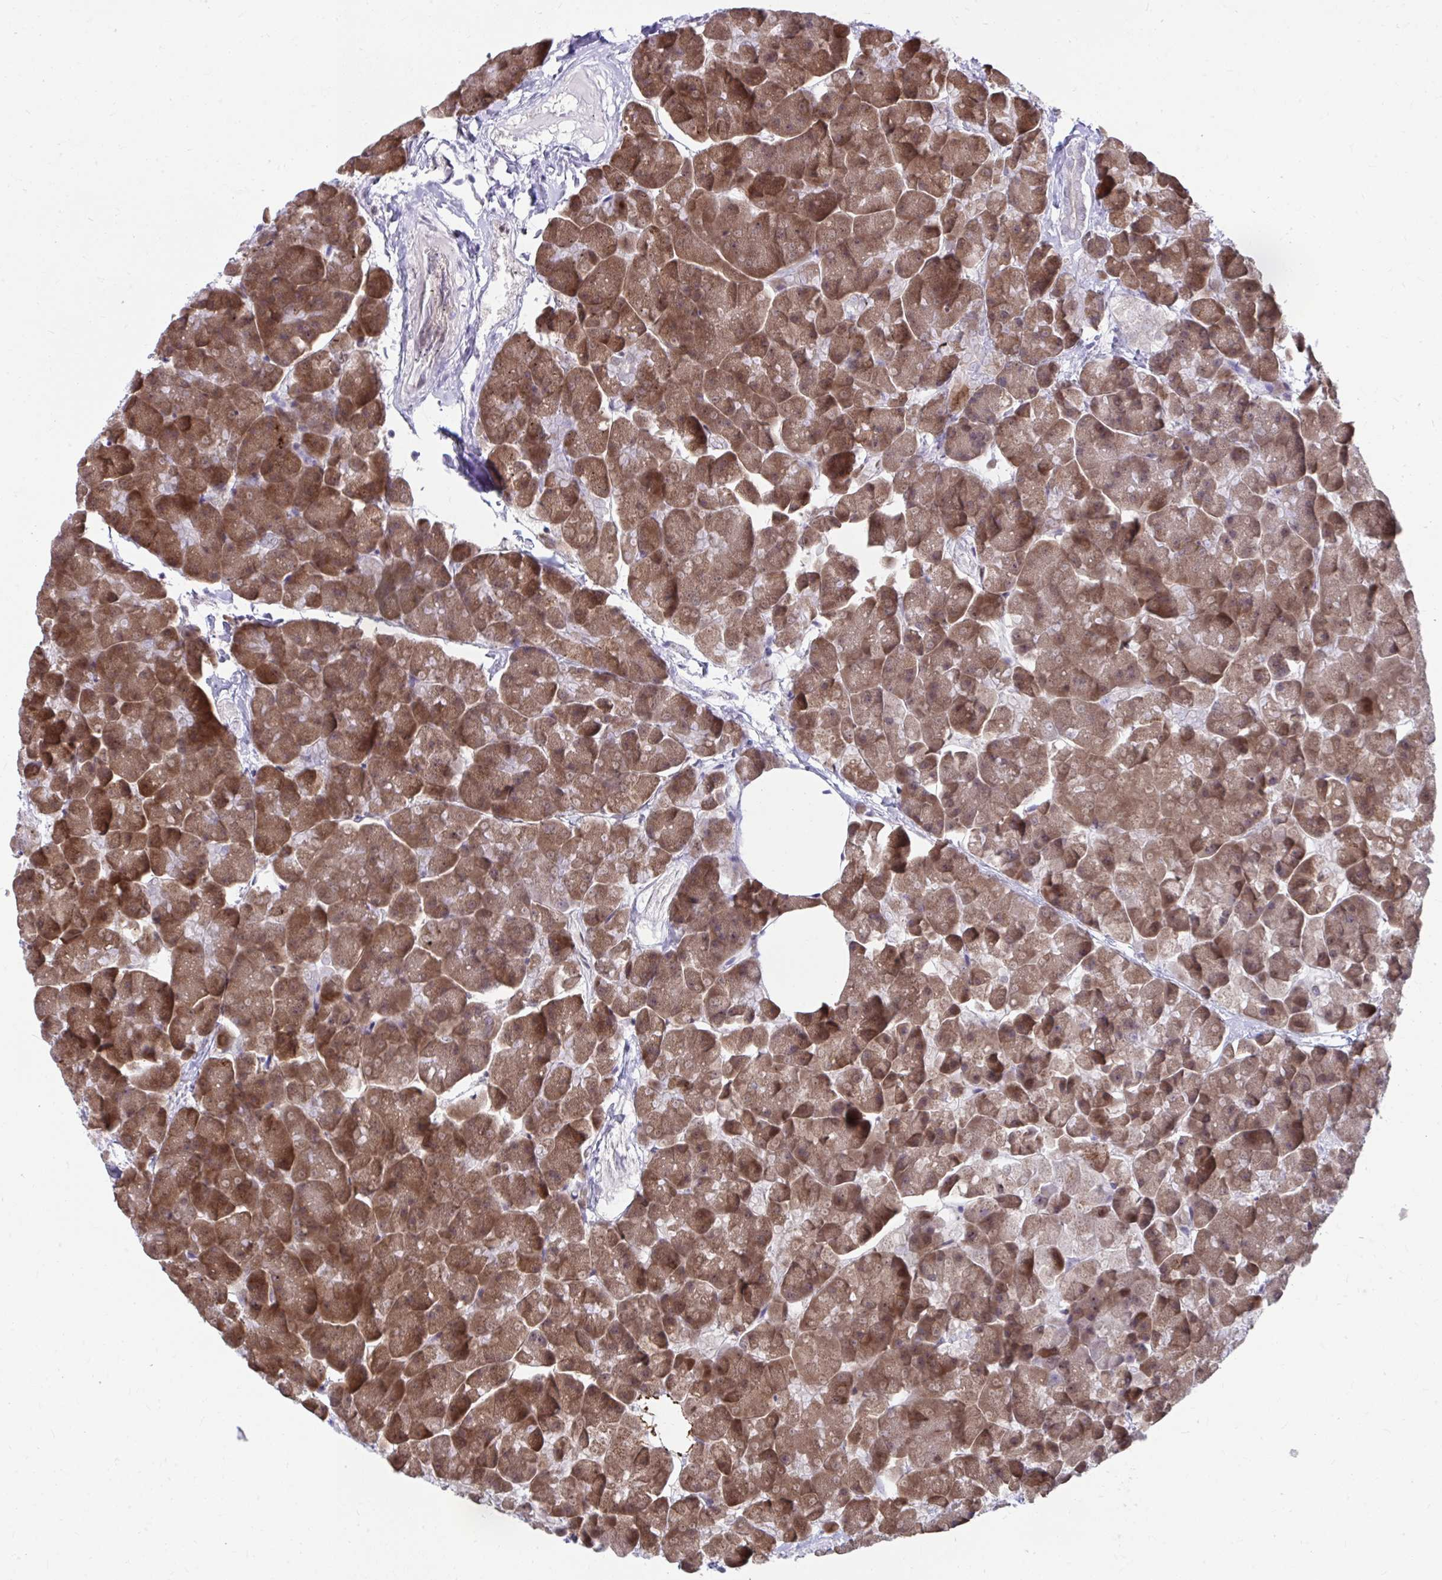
{"staining": {"intensity": "strong", "quantity": ">75%", "location": "cytoplasmic/membranous"}, "tissue": "pancreas", "cell_type": "Exocrine glandular cells", "image_type": "normal", "snomed": [{"axis": "morphology", "description": "Normal tissue, NOS"}, {"axis": "topography", "description": "Pancreas"}, {"axis": "topography", "description": "Peripheral nerve tissue"}], "caption": "DAB (3,3'-diaminobenzidine) immunohistochemical staining of unremarkable pancreas displays strong cytoplasmic/membranous protein positivity in approximately >75% of exocrine glandular cells. Using DAB (brown) and hematoxylin (blue) stains, captured at high magnification using brightfield microscopy.", "gene": "SELENON", "patient": {"sex": "male", "age": 54}}